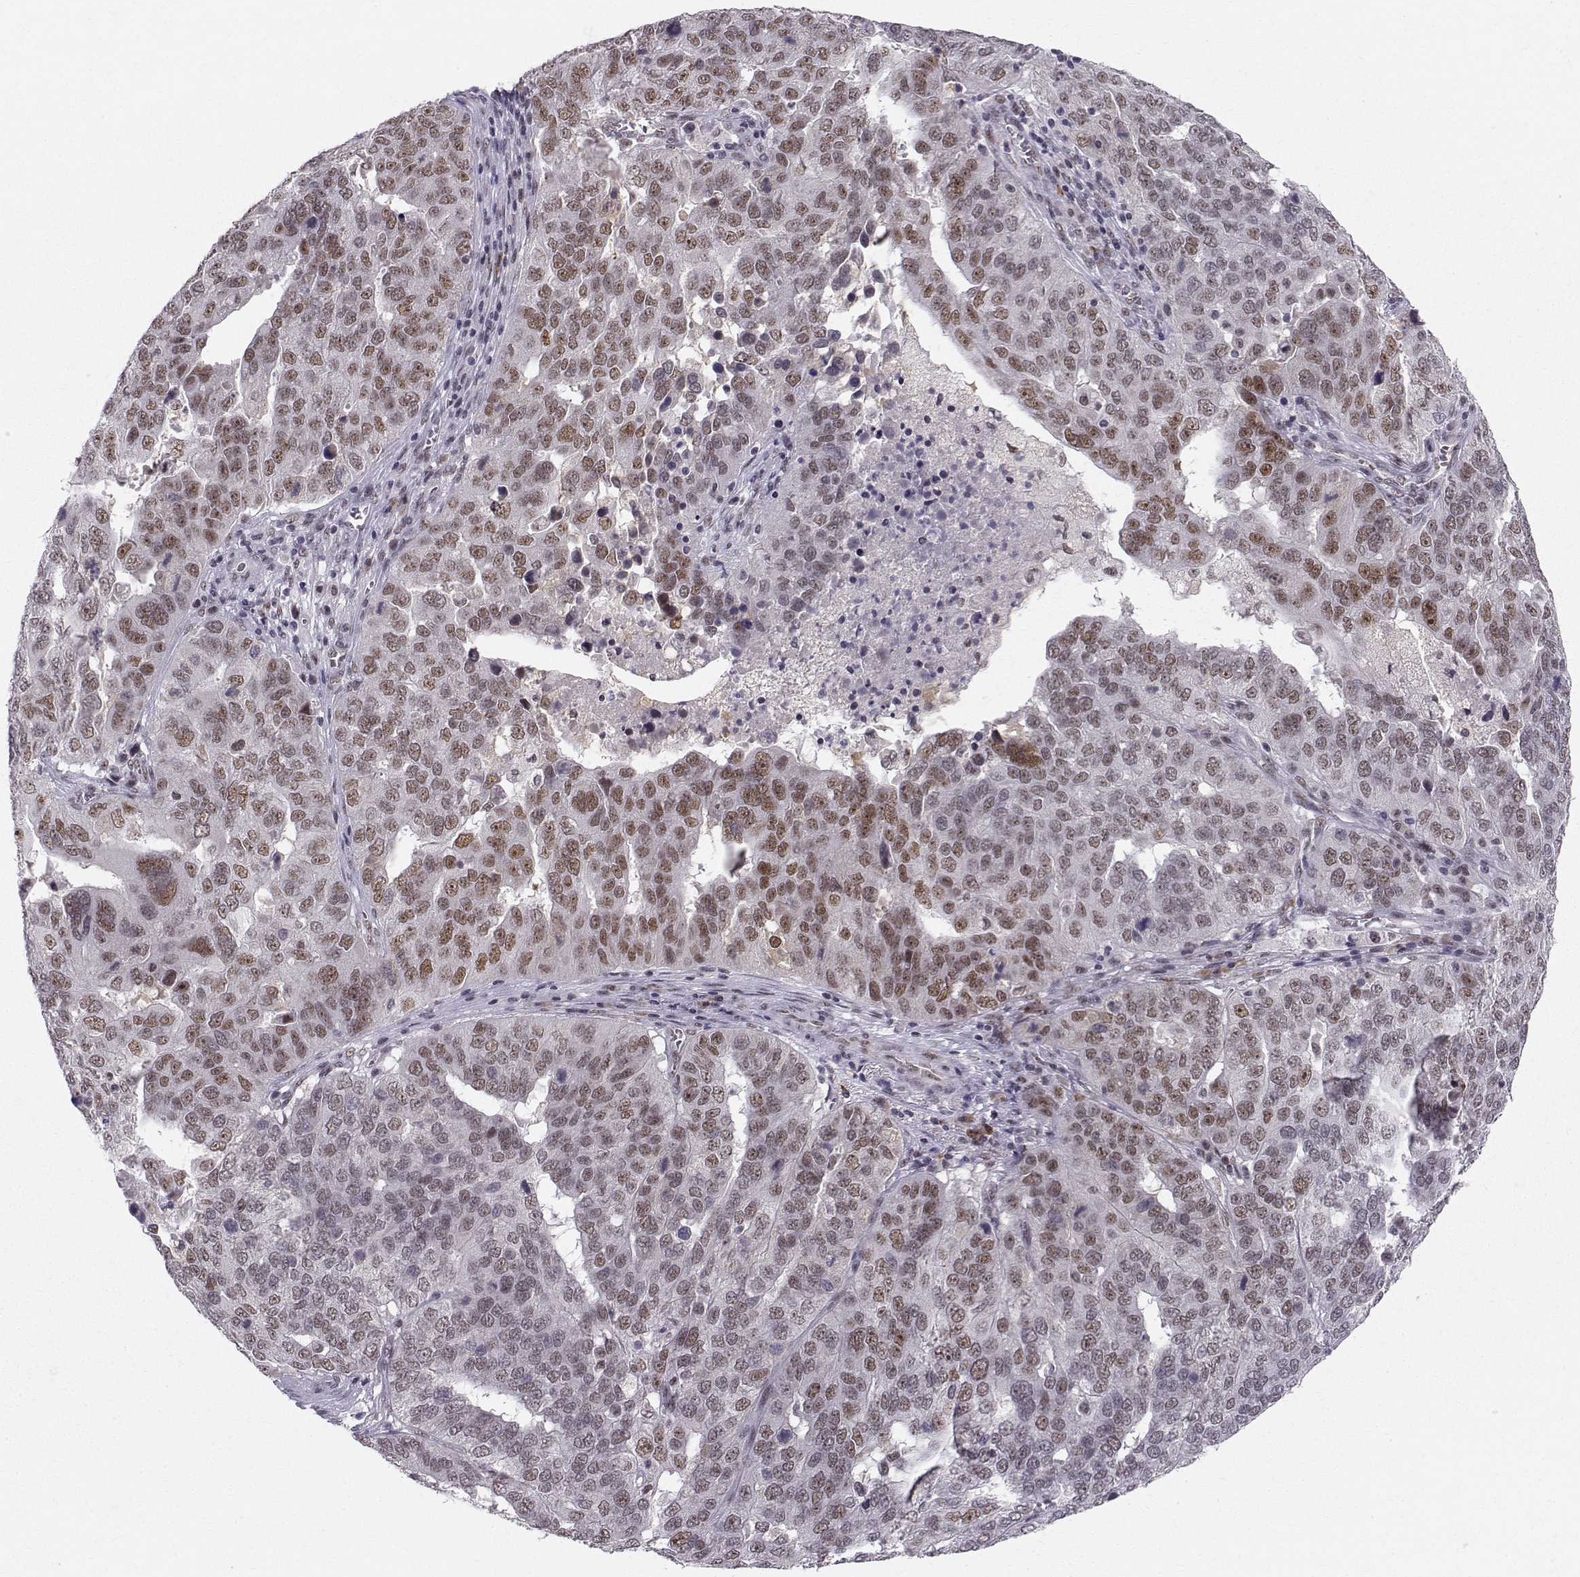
{"staining": {"intensity": "moderate", "quantity": "25%-75%", "location": "nuclear"}, "tissue": "ovarian cancer", "cell_type": "Tumor cells", "image_type": "cancer", "snomed": [{"axis": "morphology", "description": "Carcinoma, endometroid"}, {"axis": "topography", "description": "Soft tissue"}, {"axis": "topography", "description": "Ovary"}], "caption": "Endometroid carcinoma (ovarian) stained for a protein (brown) reveals moderate nuclear positive expression in about 25%-75% of tumor cells.", "gene": "RPP38", "patient": {"sex": "female", "age": 52}}